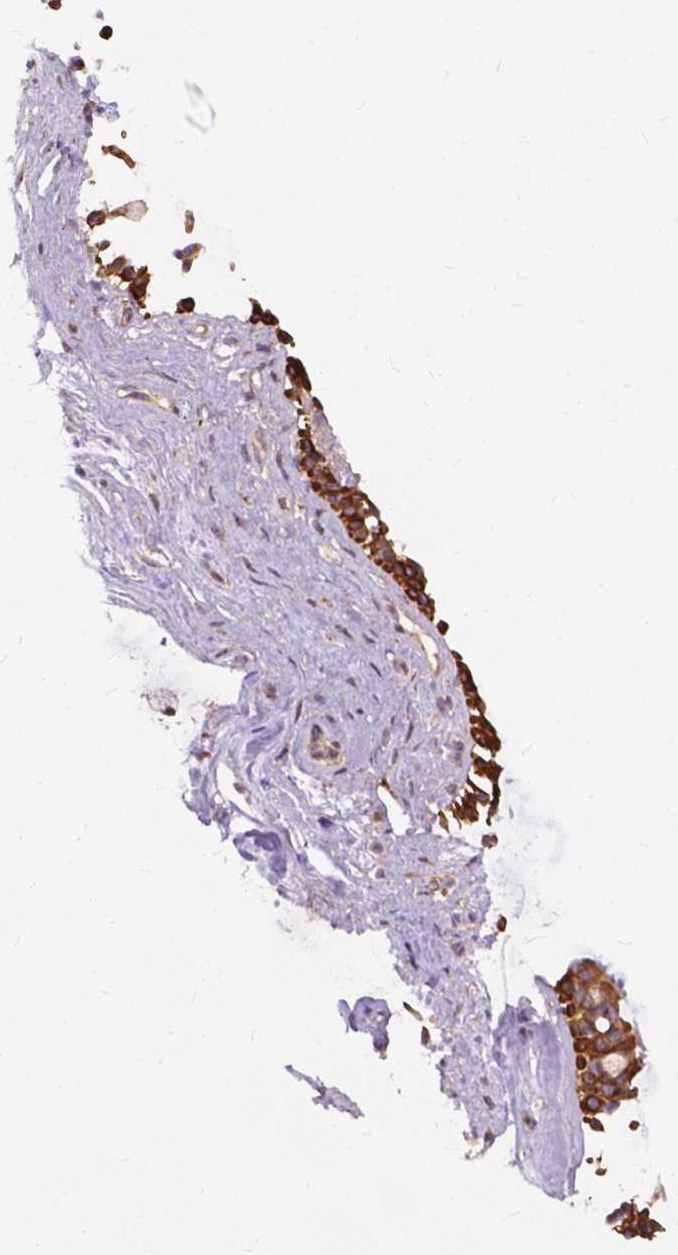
{"staining": {"intensity": "strong", "quantity": ">75%", "location": "cytoplasmic/membranous"}, "tissue": "nasopharynx", "cell_type": "Respiratory epithelial cells", "image_type": "normal", "snomed": [{"axis": "morphology", "description": "Normal tissue, NOS"}, {"axis": "topography", "description": "Nasopharynx"}], "caption": "Immunohistochemistry staining of unremarkable nasopharynx, which shows high levels of strong cytoplasmic/membranous expression in about >75% of respiratory epithelial cells indicating strong cytoplasmic/membranous protein positivity. The staining was performed using DAB (3,3'-diaminobenzidine) (brown) for protein detection and nuclei were counterstained in hematoxylin (blue).", "gene": "PARP3", "patient": {"sex": "male", "age": 67}}